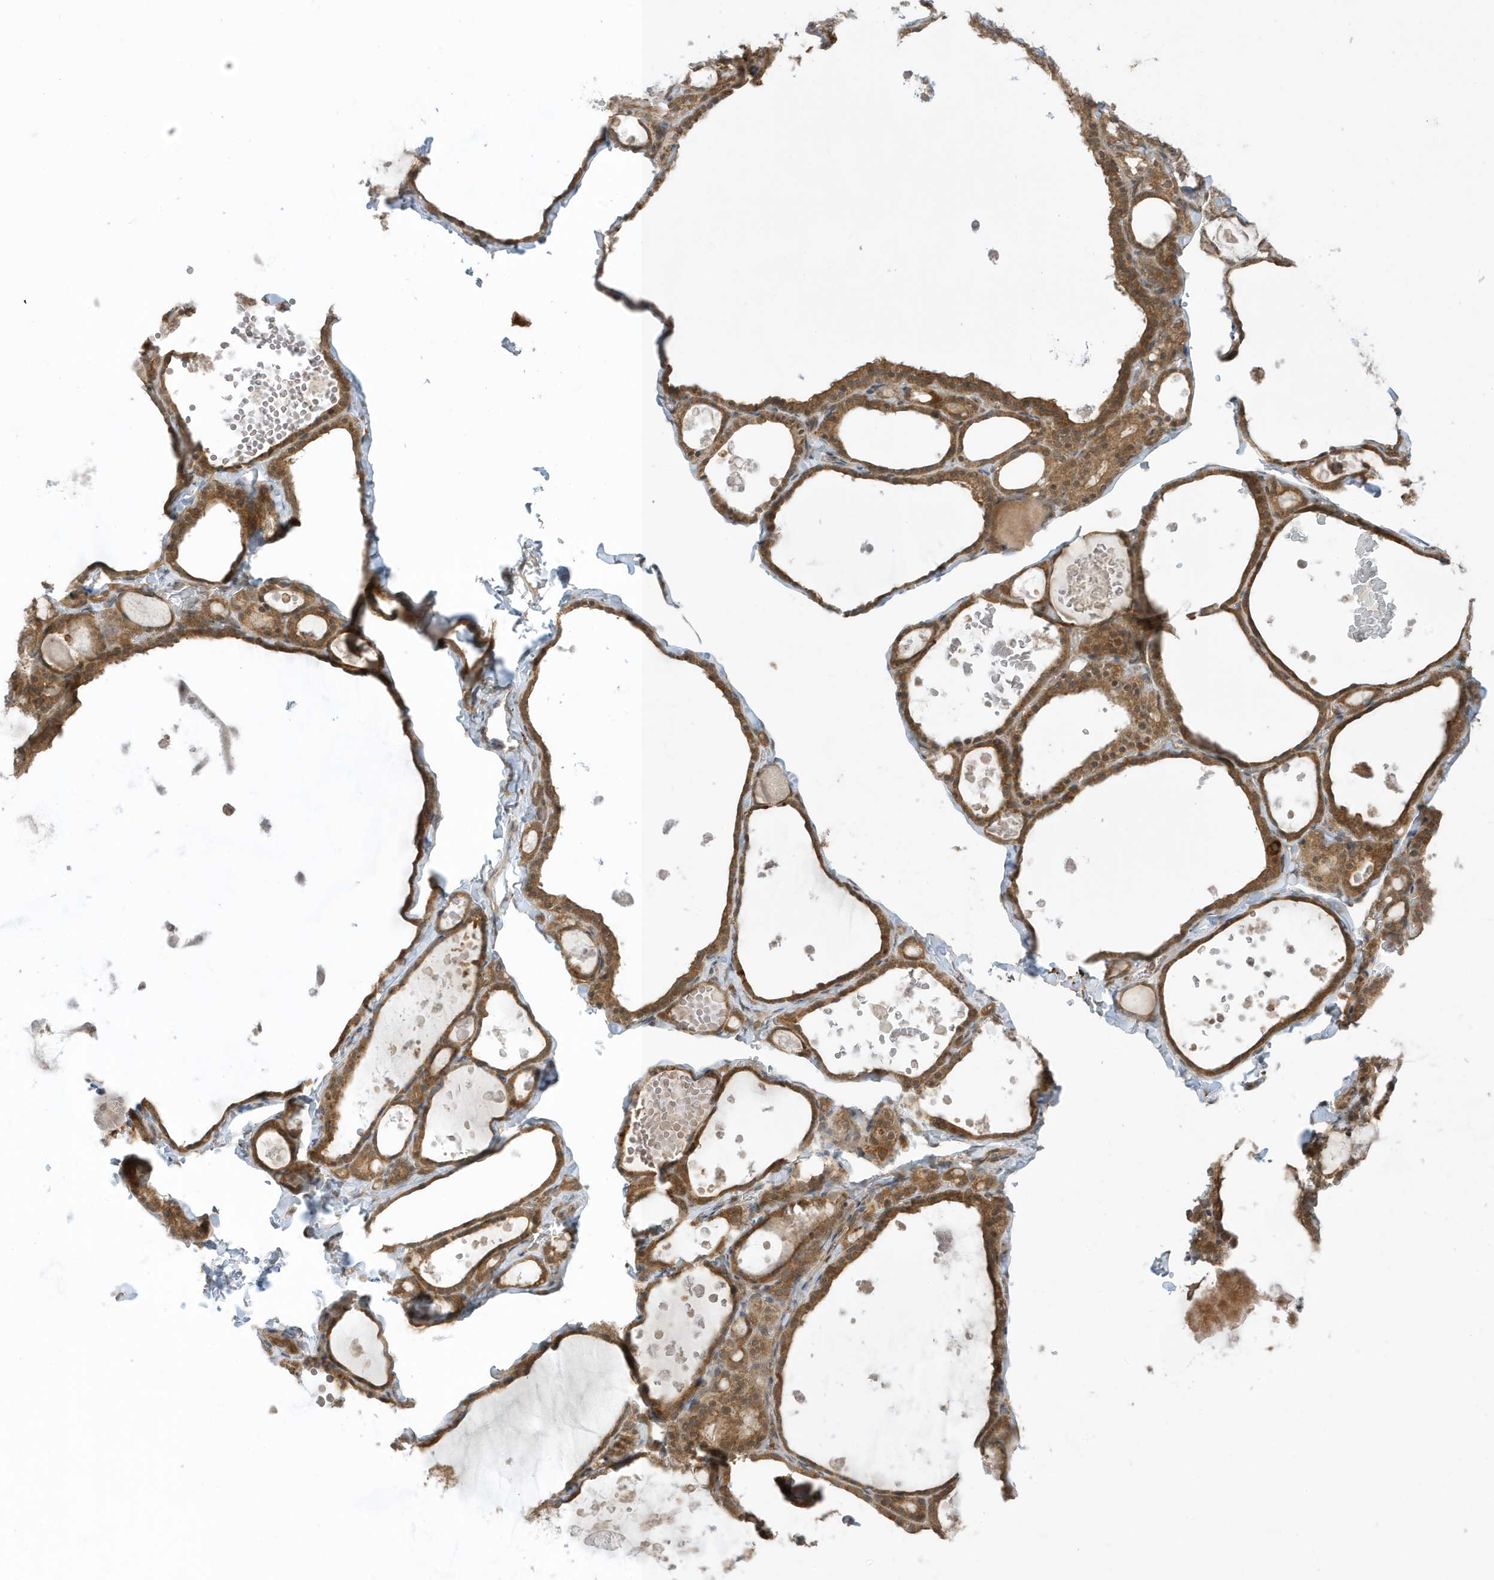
{"staining": {"intensity": "moderate", "quantity": ">75%", "location": "cytoplasmic/membranous"}, "tissue": "thyroid gland", "cell_type": "Glandular cells", "image_type": "normal", "snomed": [{"axis": "morphology", "description": "Normal tissue, NOS"}, {"axis": "topography", "description": "Thyroid gland"}], "caption": "Immunohistochemistry (DAB) staining of normal human thyroid gland shows moderate cytoplasmic/membranous protein positivity in about >75% of glandular cells.", "gene": "DHX36", "patient": {"sex": "male", "age": 56}}